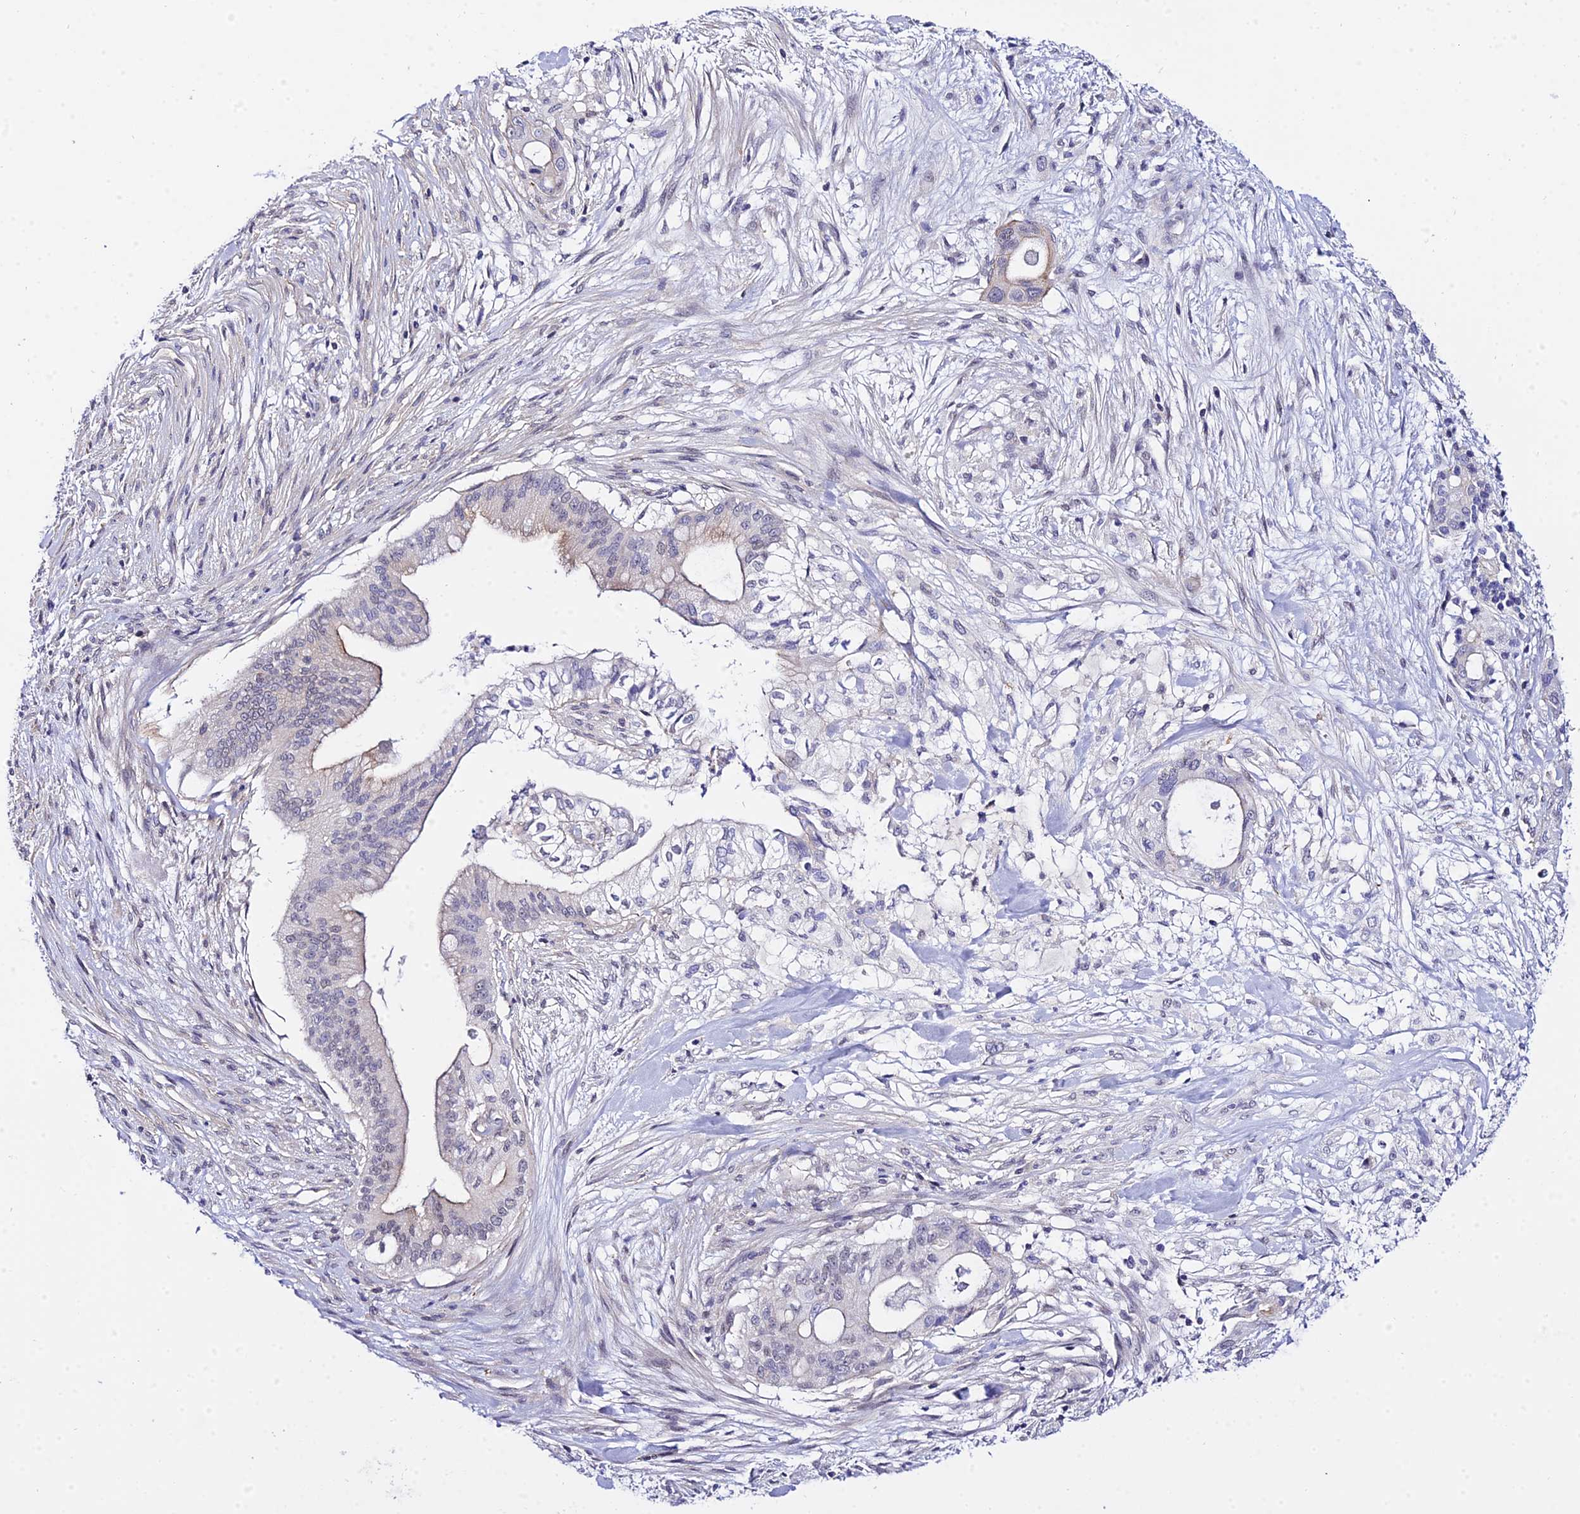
{"staining": {"intensity": "negative", "quantity": "none", "location": "none"}, "tissue": "pancreatic cancer", "cell_type": "Tumor cells", "image_type": "cancer", "snomed": [{"axis": "morphology", "description": "Adenocarcinoma, NOS"}, {"axis": "topography", "description": "Pancreas"}], "caption": "Human adenocarcinoma (pancreatic) stained for a protein using immunohistochemistry exhibits no positivity in tumor cells.", "gene": "ZNF628", "patient": {"sex": "male", "age": 46}}